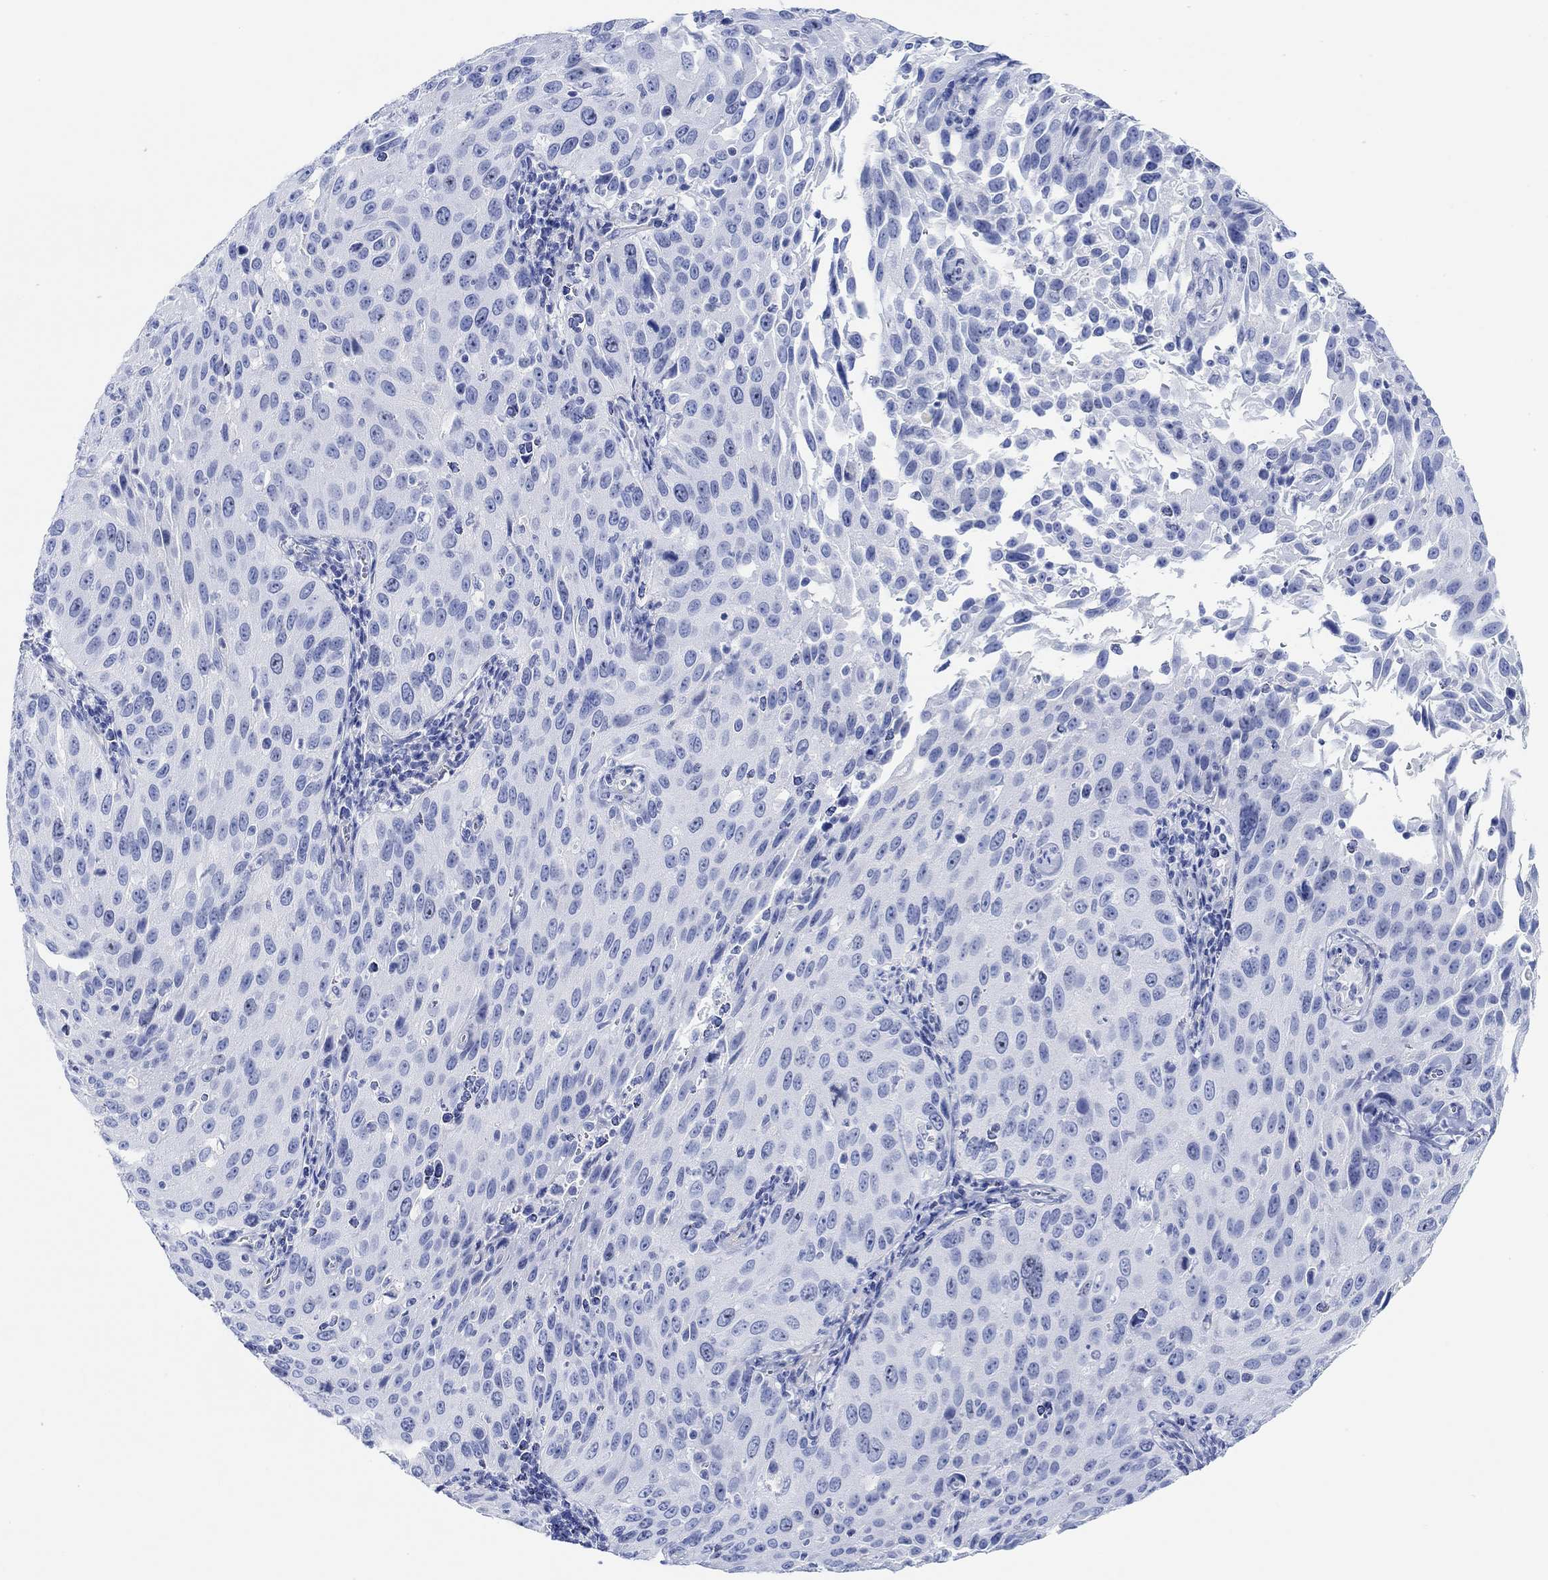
{"staining": {"intensity": "negative", "quantity": "none", "location": "none"}, "tissue": "cervical cancer", "cell_type": "Tumor cells", "image_type": "cancer", "snomed": [{"axis": "morphology", "description": "Squamous cell carcinoma, NOS"}, {"axis": "topography", "description": "Cervix"}], "caption": "The IHC image has no significant positivity in tumor cells of cervical cancer (squamous cell carcinoma) tissue. (Brightfield microscopy of DAB immunohistochemistry (IHC) at high magnification).", "gene": "ANKRD33", "patient": {"sex": "female", "age": 26}}